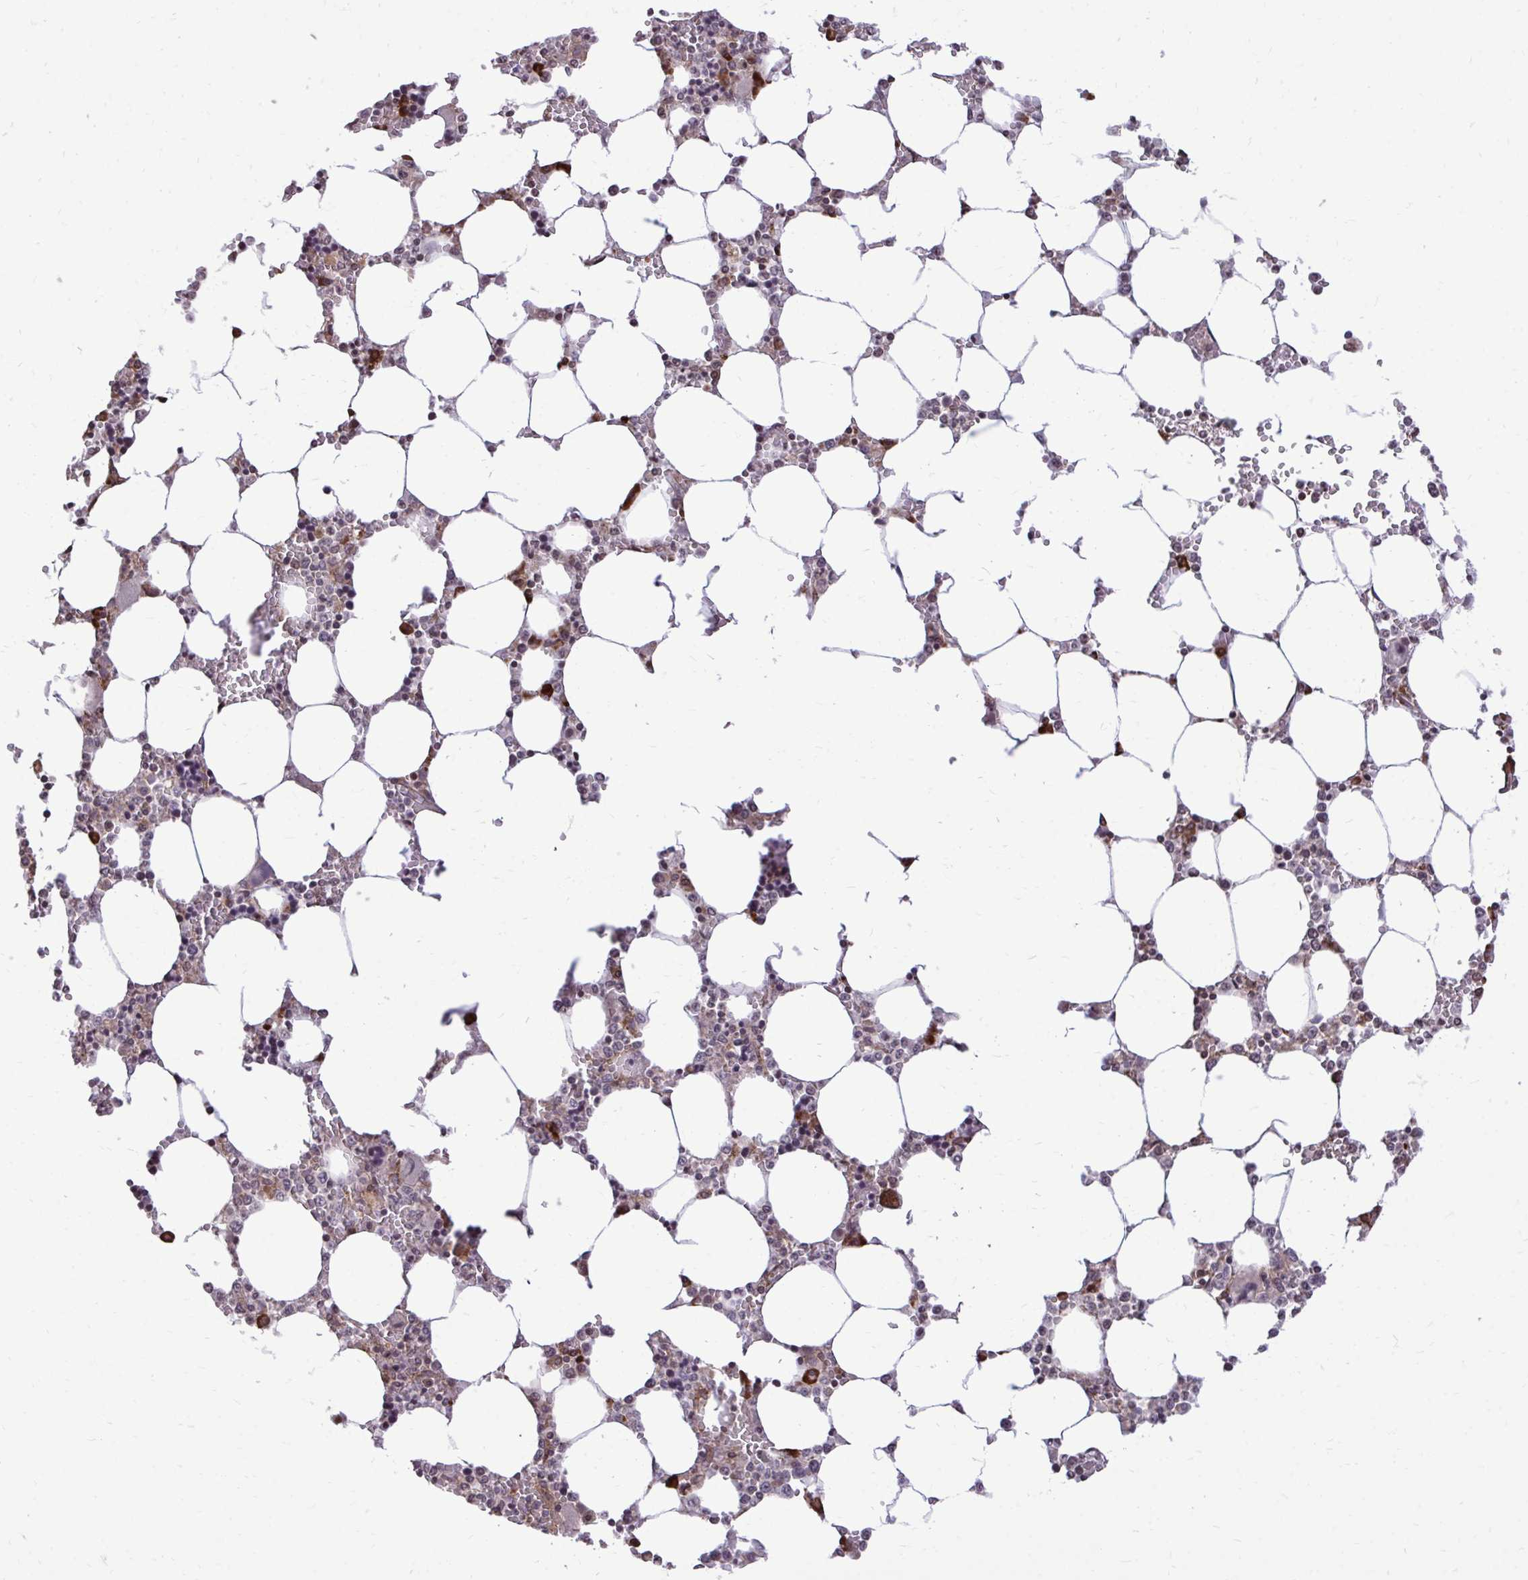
{"staining": {"intensity": "strong", "quantity": "<25%", "location": "cytoplasmic/membranous"}, "tissue": "bone marrow", "cell_type": "Hematopoietic cells", "image_type": "normal", "snomed": [{"axis": "morphology", "description": "Normal tissue, NOS"}, {"axis": "topography", "description": "Bone marrow"}], "caption": "Hematopoietic cells display strong cytoplasmic/membranous positivity in about <25% of cells in normal bone marrow.", "gene": "METTL9", "patient": {"sex": "male", "age": 64}}